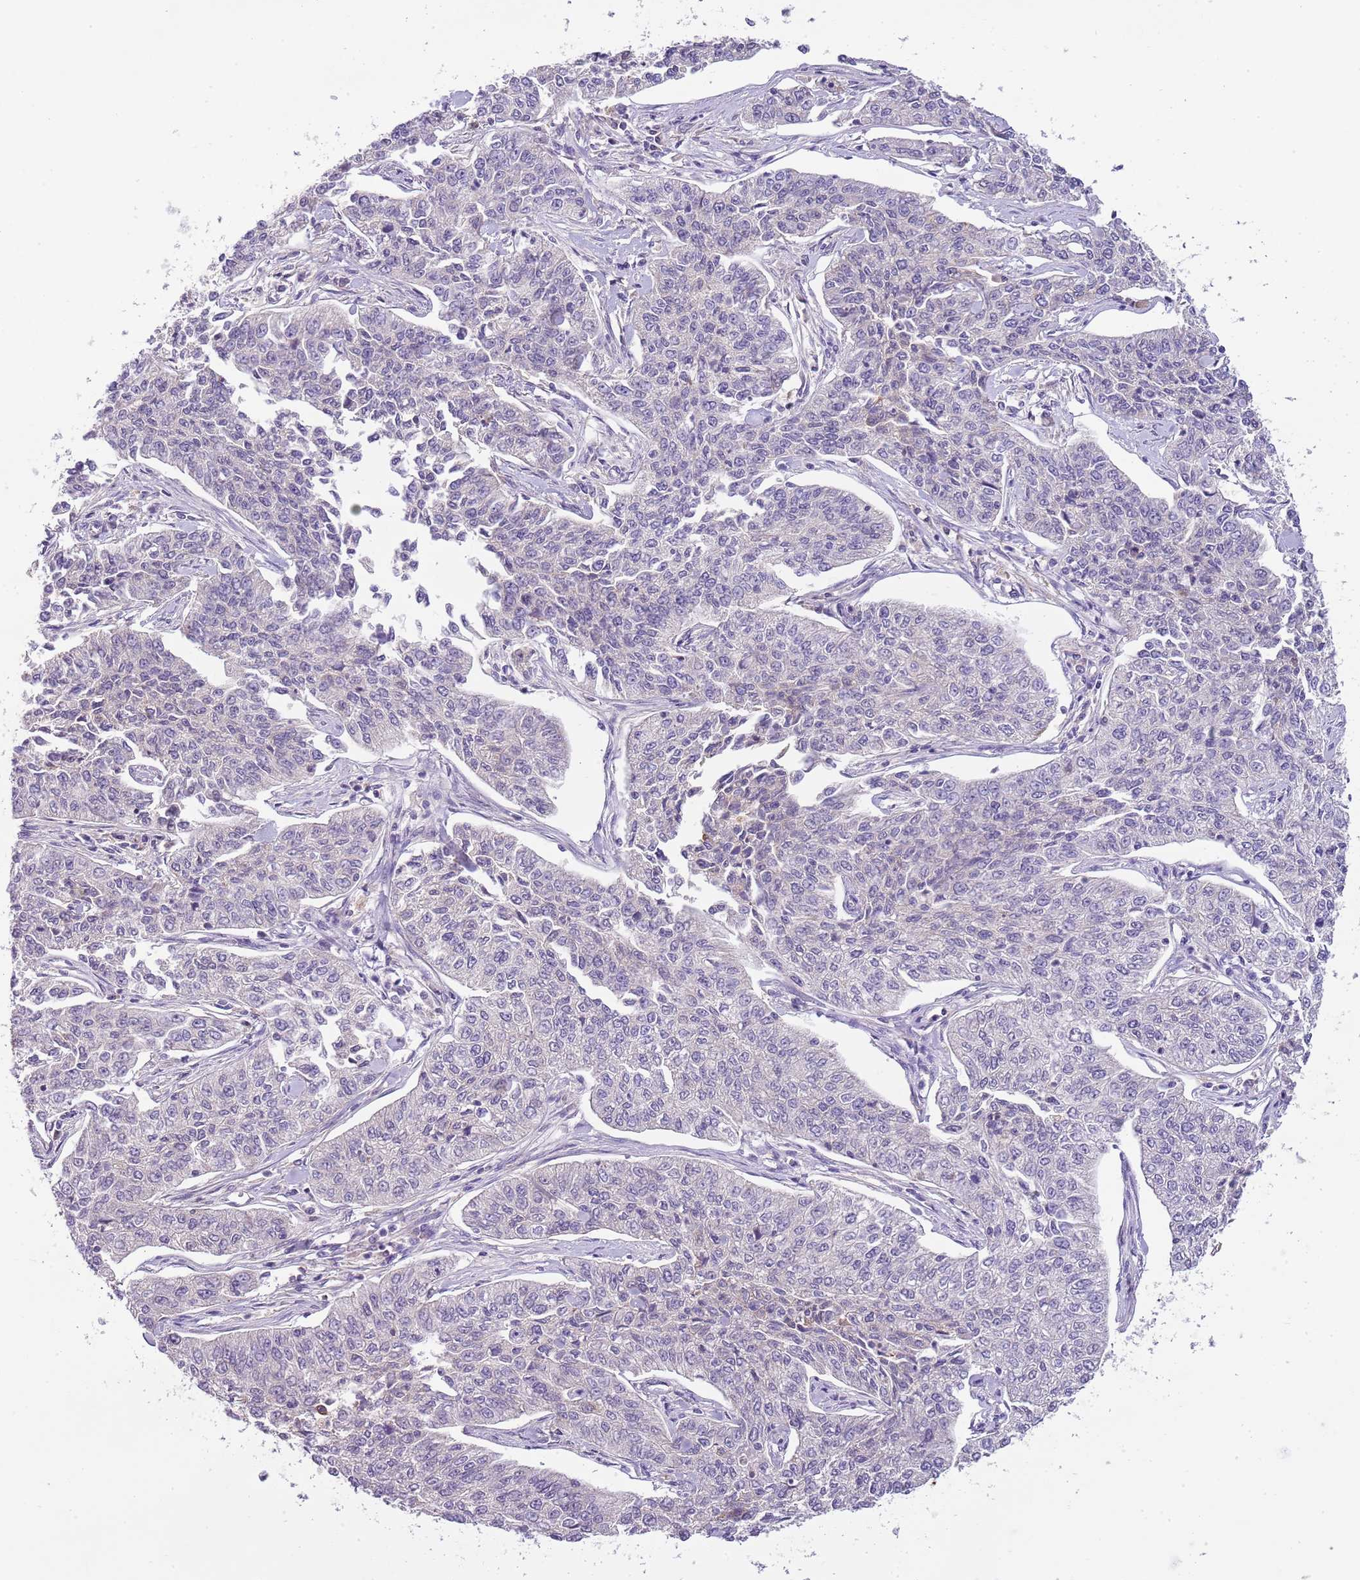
{"staining": {"intensity": "negative", "quantity": "none", "location": "none"}, "tissue": "cervical cancer", "cell_type": "Tumor cells", "image_type": "cancer", "snomed": [{"axis": "morphology", "description": "Squamous cell carcinoma, NOS"}, {"axis": "topography", "description": "Cervix"}], "caption": "High magnification brightfield microscopy of cervical squamous cell carcinoma stained with DAB (brown) and counterstained with hematoxylin (blue): tumor cells show no significant positivity.", "gene": "HES3", "patient": {"sex": "female", "age": 35}}